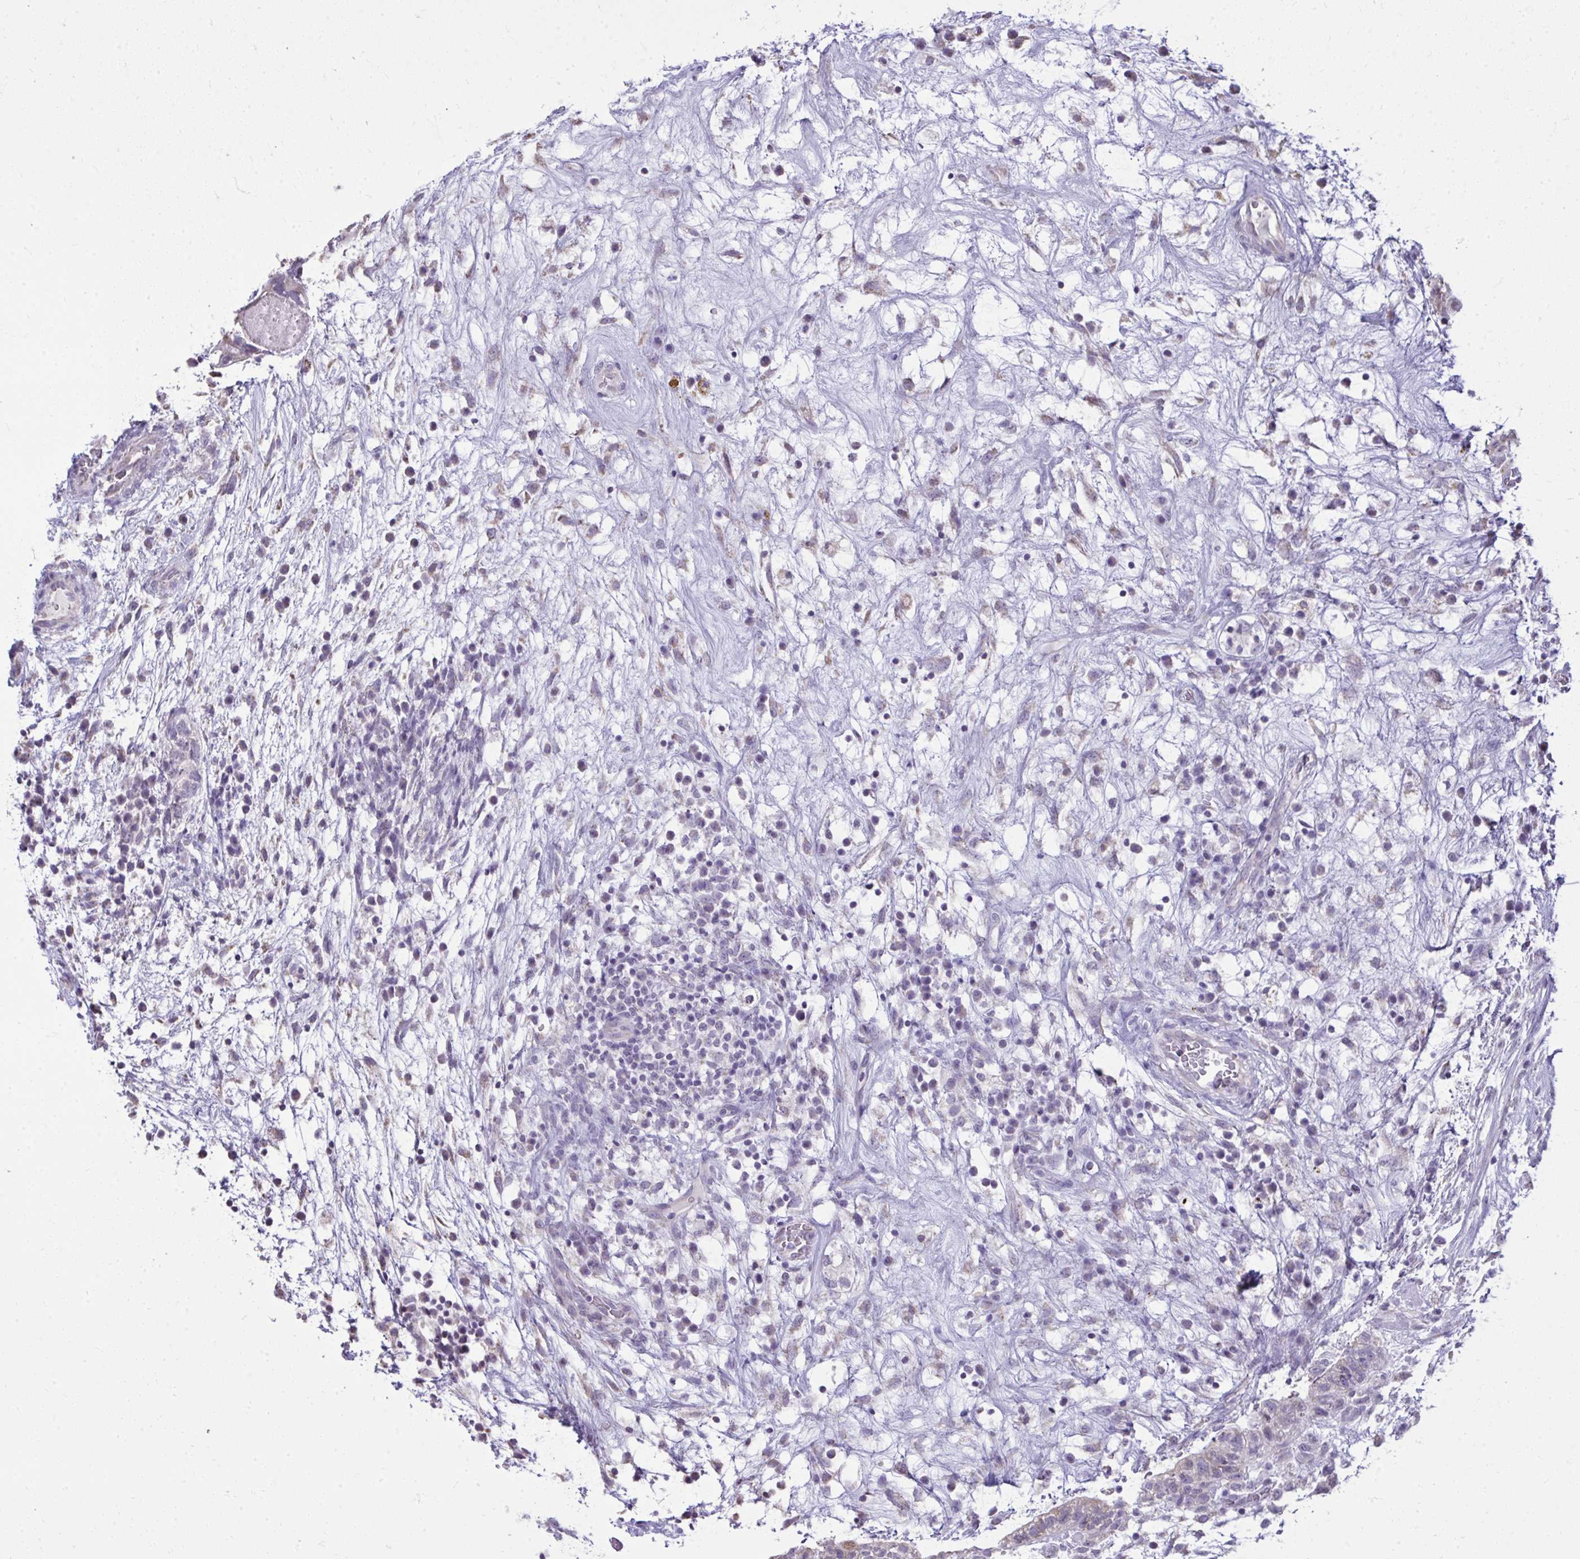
{"staining": {"intensity": "negative", "quantity": "none", "location": "none"}, "tissue": "testis cancer", "cell_type": "Tumor cells", "image_type": "cancer", "snomed": [{"axis": "morphology", "description": "Normal tissue, NOS"}, {"axis": "morphology", "description": "Carcinoma, Embryonal, NOS"}, {"axis": "topography", "description": "Testis"}], "caption": "Testis cancer stained for a protein using immunohistochemistry exhibits no positivity tumor cells.", "gene": "NPPA", "patient": {"sex": "male", "age": 32}}